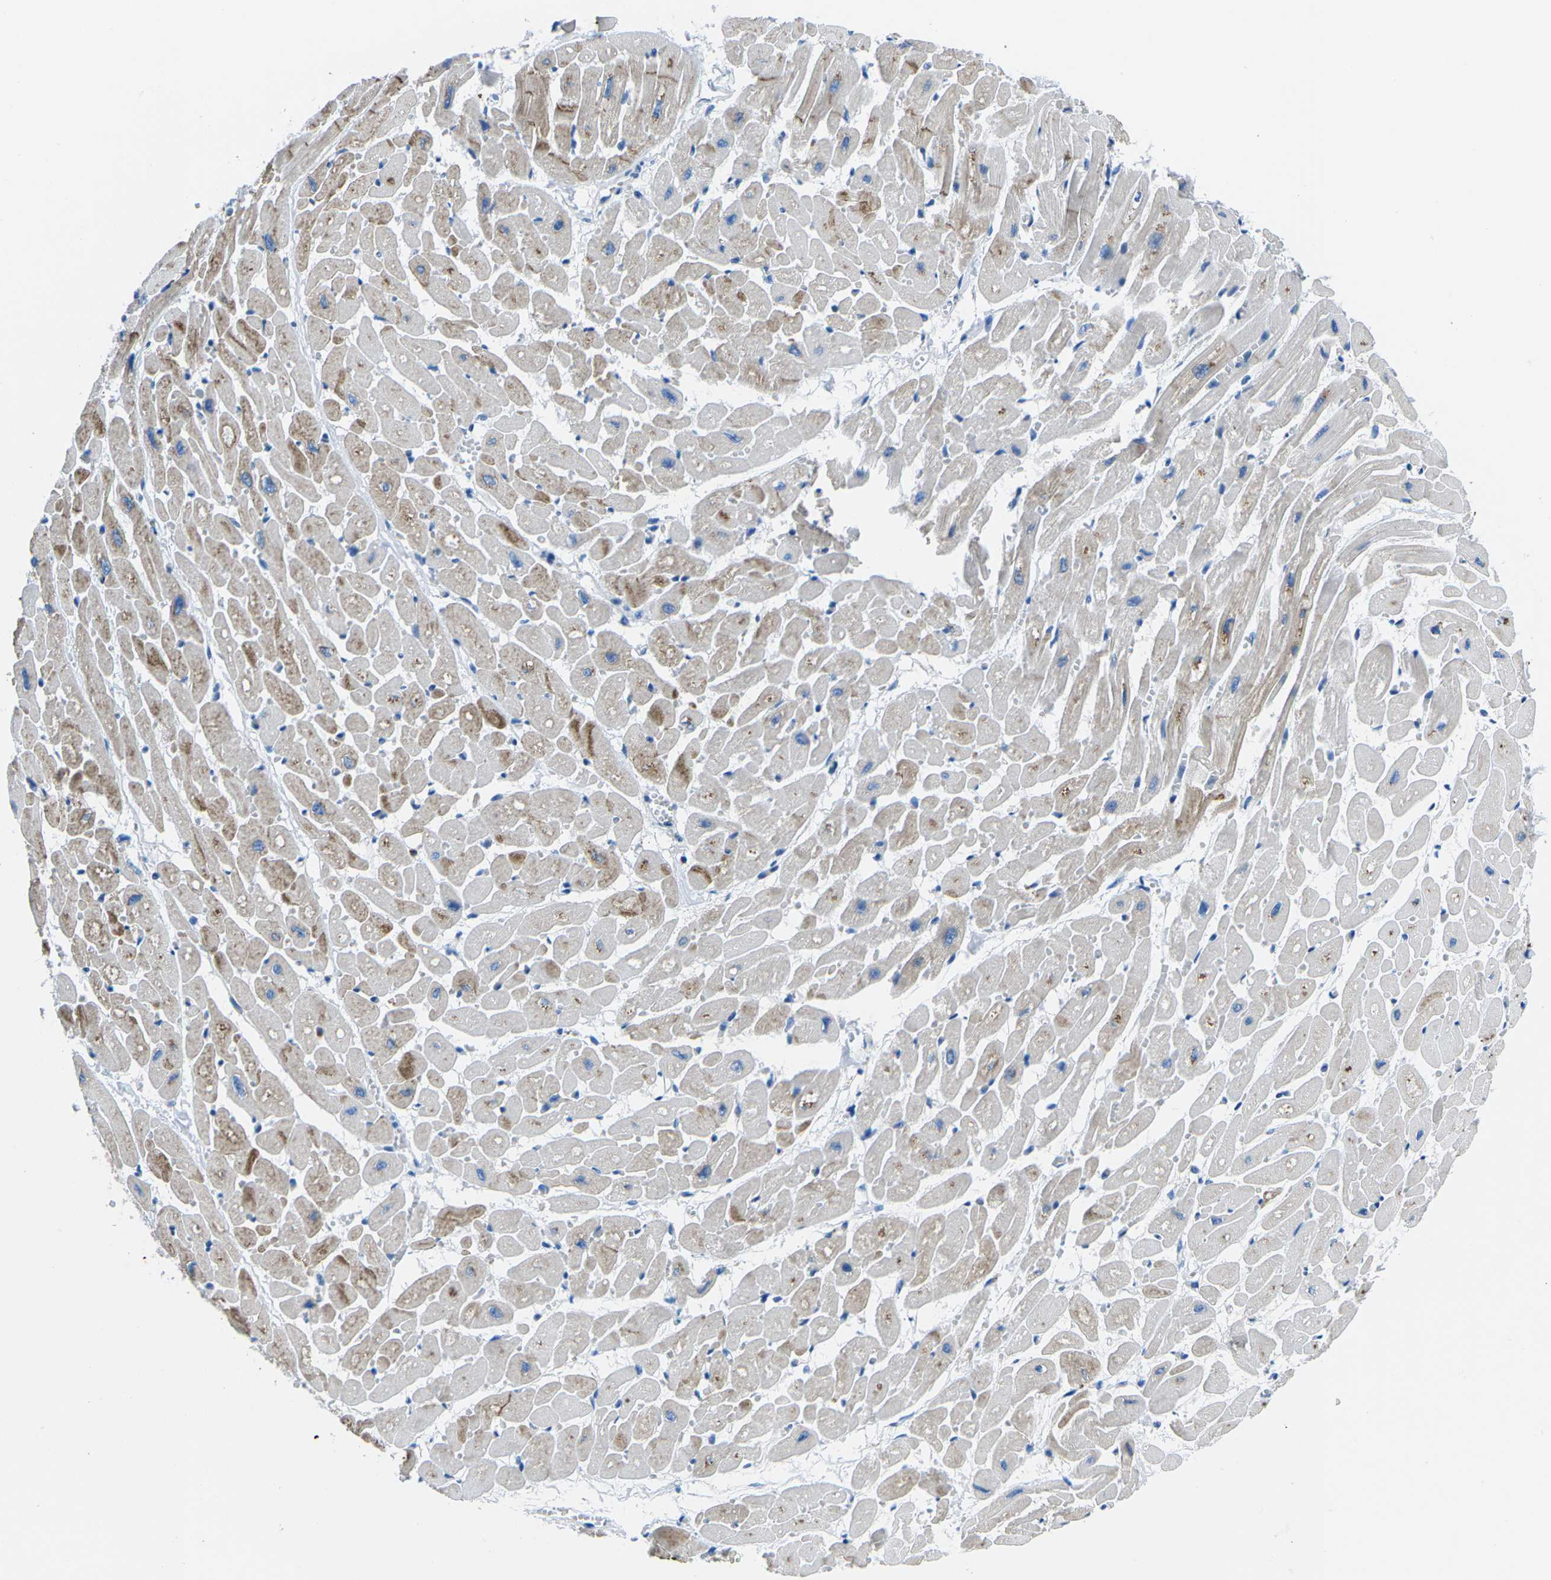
{"staining": {"intensity": "moderate", "quantity": "25%-75%", "location": "cytoplasmic/membranous"}, "tissue": "heart muscle", "cell_type": "Cardiomyocytes", "image_type": "normal", "snomed": [{"axis": "morphology", "description": "Normal tissue, NOS"}, {"axis": "topography", "description": "Heart"}], "caption": "Immunohistochemical staining of unremarkable human heart muscle reveals moderate cytoplasmic/membranous protein staining in about 25%-75% of cardiomyocytes.", "gene": "MC4R", "patient": {"sex": "male", "age": 45}}